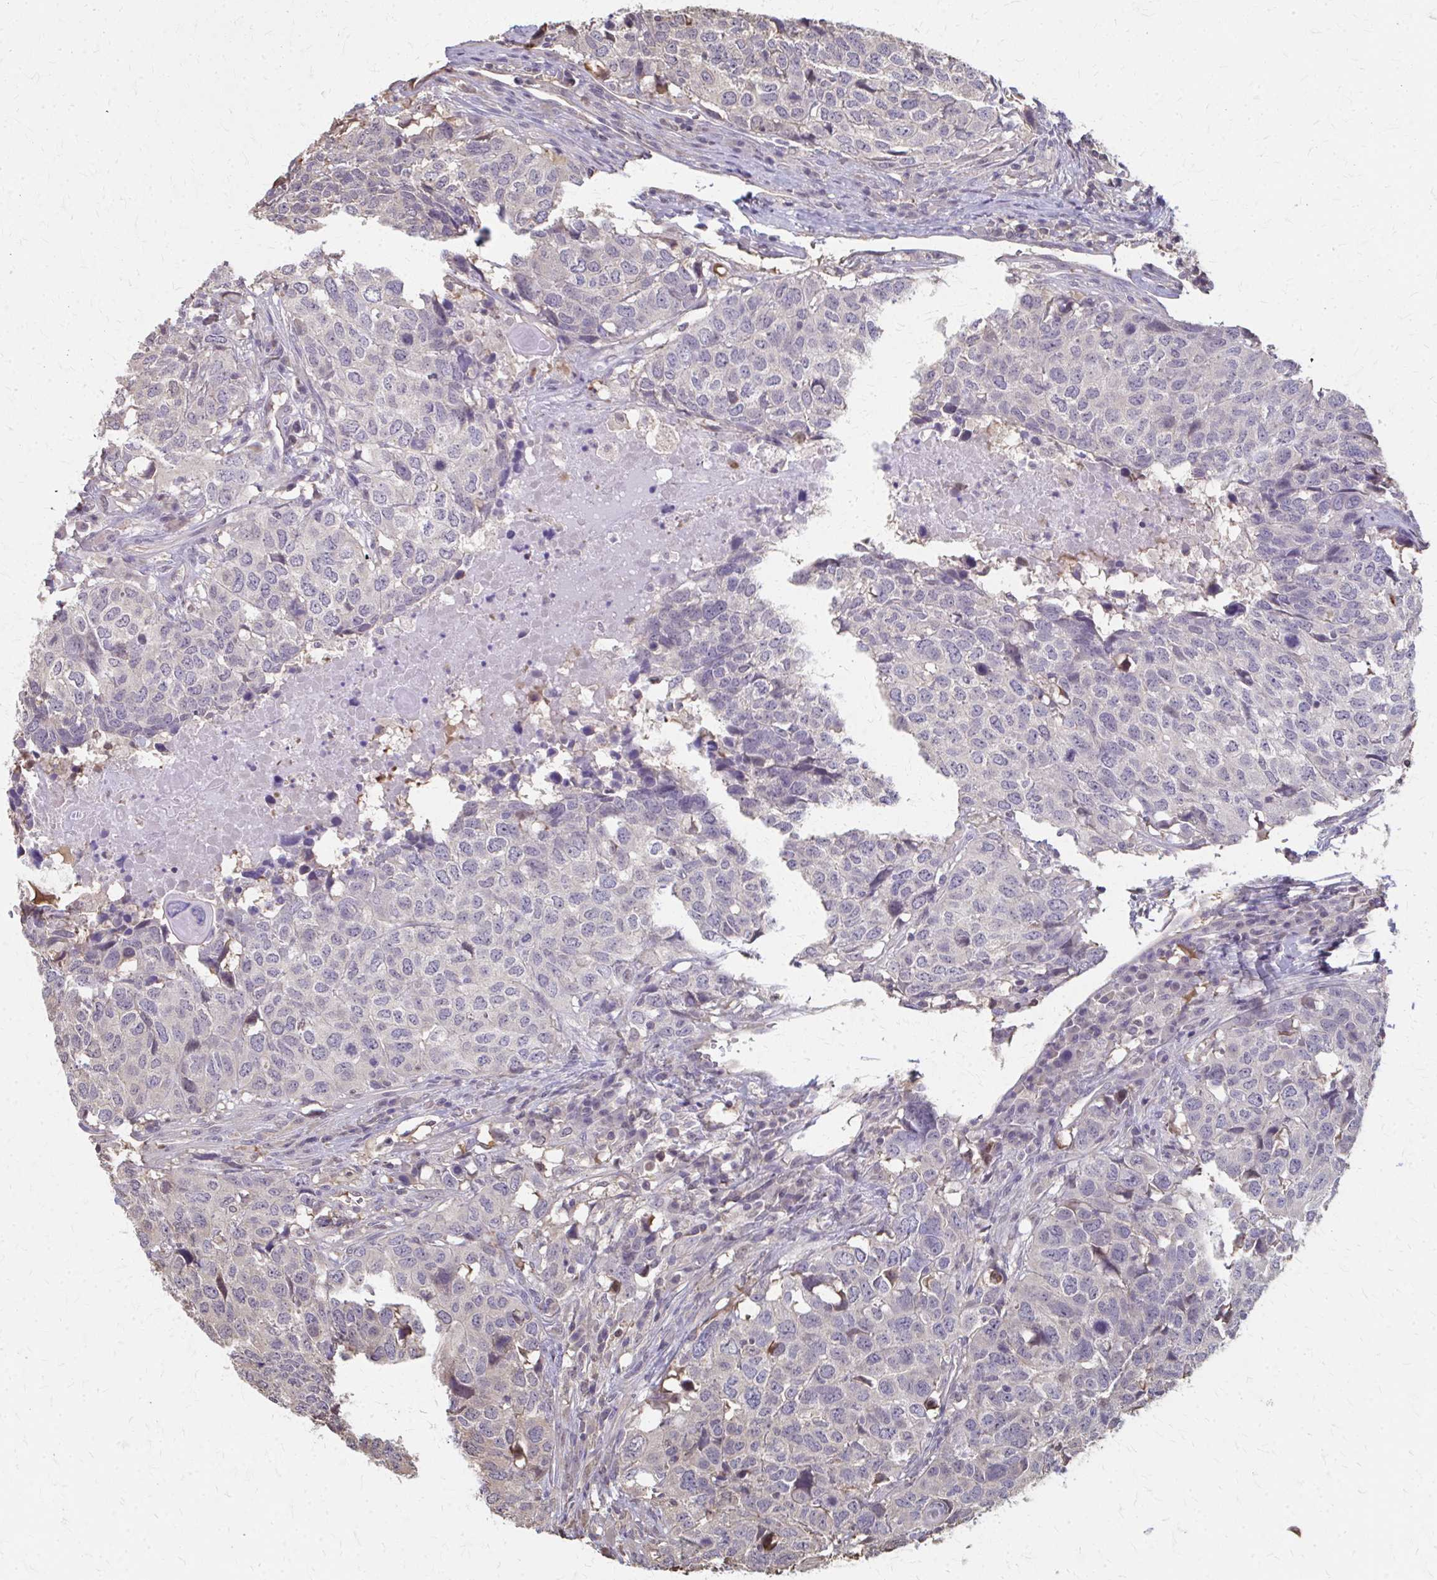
{"staining": {"intensity": "negative", "quantity": "none", "location": "none"}, "tissue": "head and neck cancer", "cell_type": "Tumor cells", "image_type": "cancer", "snomed": [{"axis": "morphology", "description": "Normal tissue, NOS"}, {"axis": "morphology", "description": "Squamous cell carcinoma, NOS"}, {"axis": "topography", "description": "Skeletal muscle"}, {"axis": "topography", "description": "Vascular tissue"}, {"axis": "topography", "description": "Peripheral nerve tissue"}, {"axis": "topography", "description": "Head-Neck"}], "caption": "Tumor cells are negative for protein expression in human head and neck cancer (squamous cell carcinoma).", "gene": "RABGAP1L", "patient": {"sex": "male", "age": 66}}